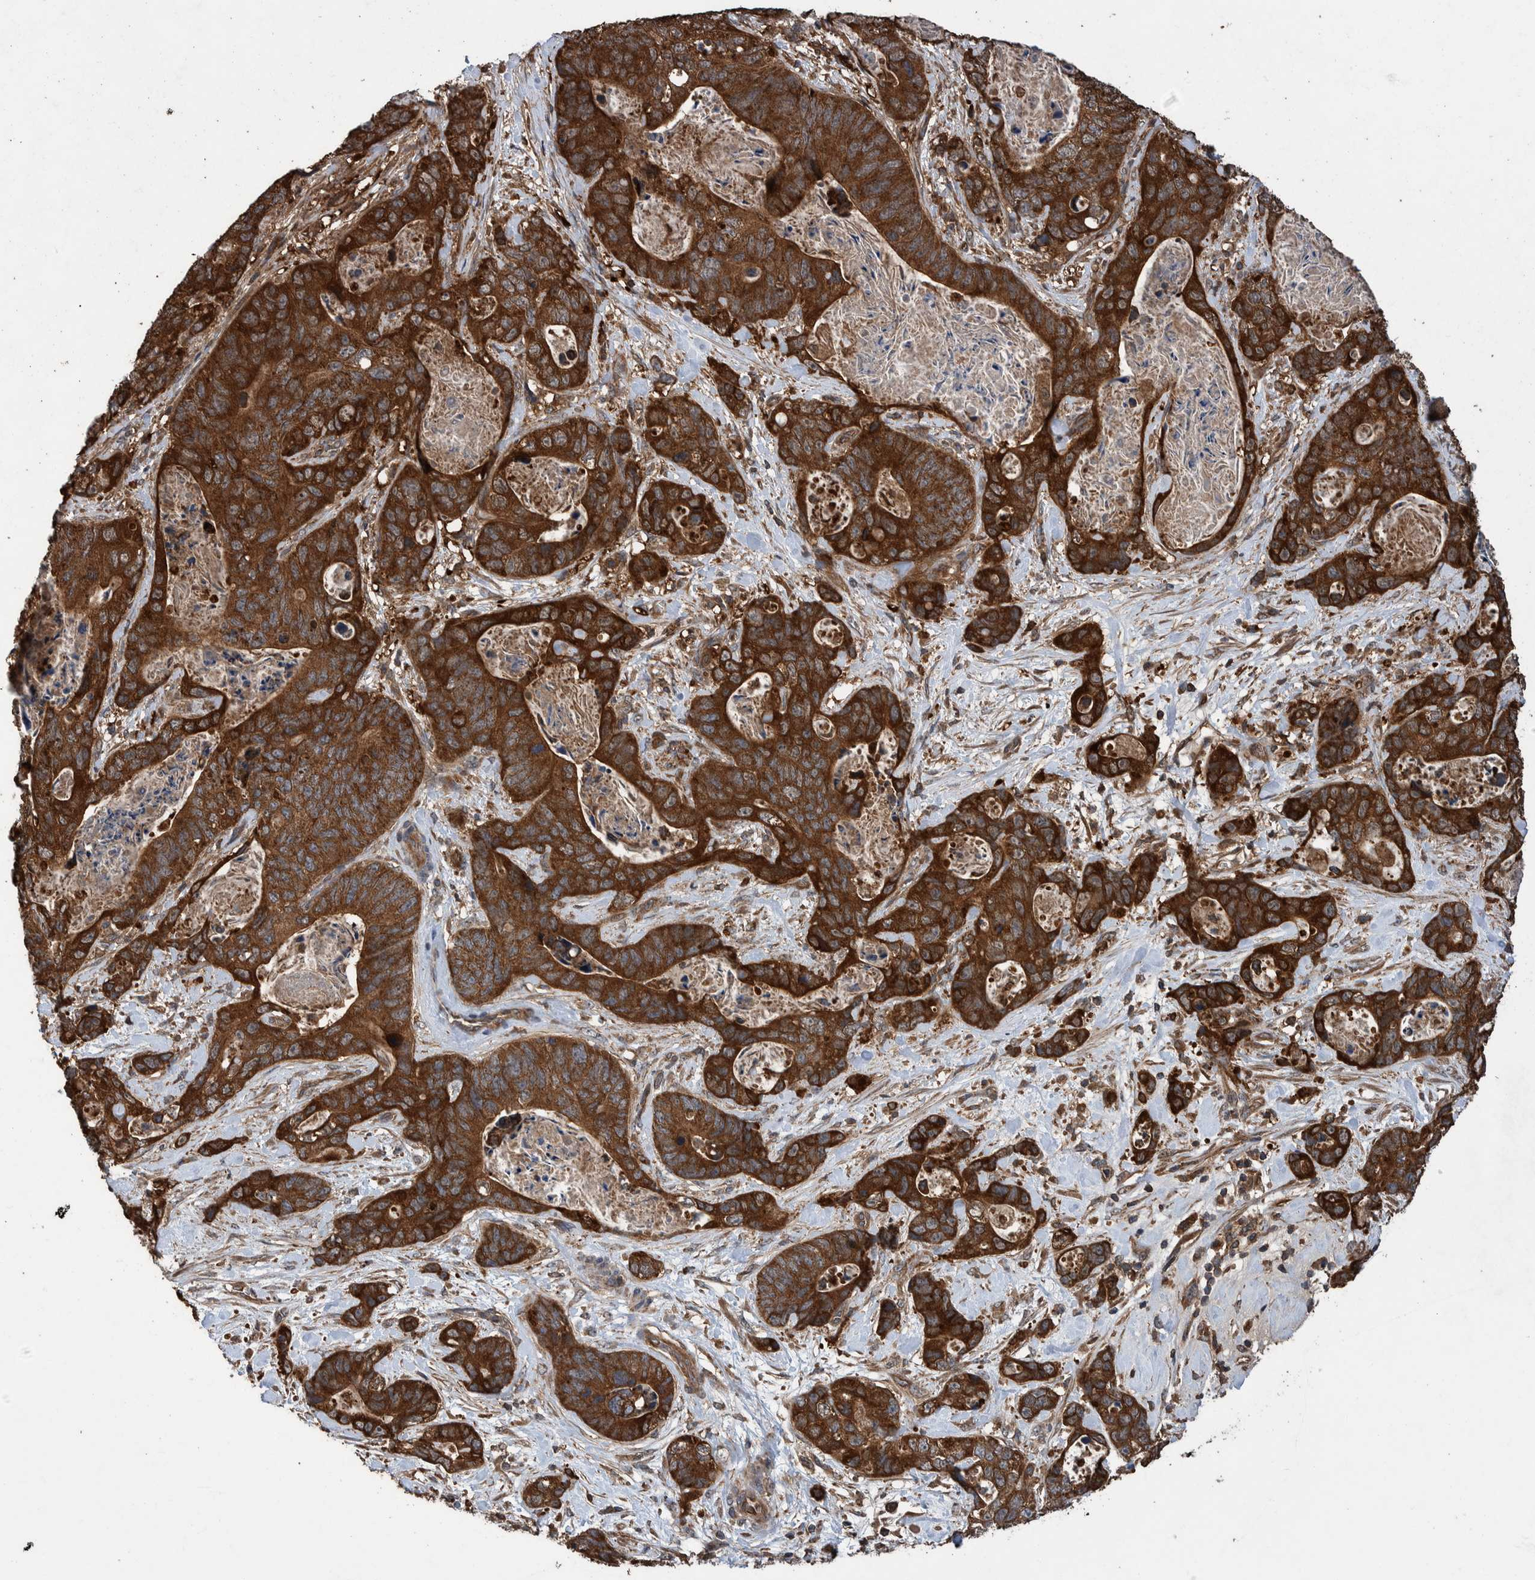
{"staining": {"intensity": "strong", "quantity": ">75%", "location": "cytoplasmic/membranous"}, "tissue": "stomach cancer", "cell_type": "Tumor cells", "image_type": "cancer", "snomed": [{"axis": "morphology", "description": "Normal tissue, NOS"}, {"axis": "morphology", "description": "Adenocarcinoma, NOS"}, {"axis": "topography", "description": "Stomach"}], "caption": "Immunohistochemical staining of human stomach cancer displays high levels of strong cytoplasmic/membranous staining in approximately >75% of tumor cells. The staining was performed using DAB to visualize the protein expression in brown, while the nuclei were stained in blue with hematoxylin (Magnification: 20x).", "gene": "TRIM16", "patient": {"sex": "female", "age": 89}}